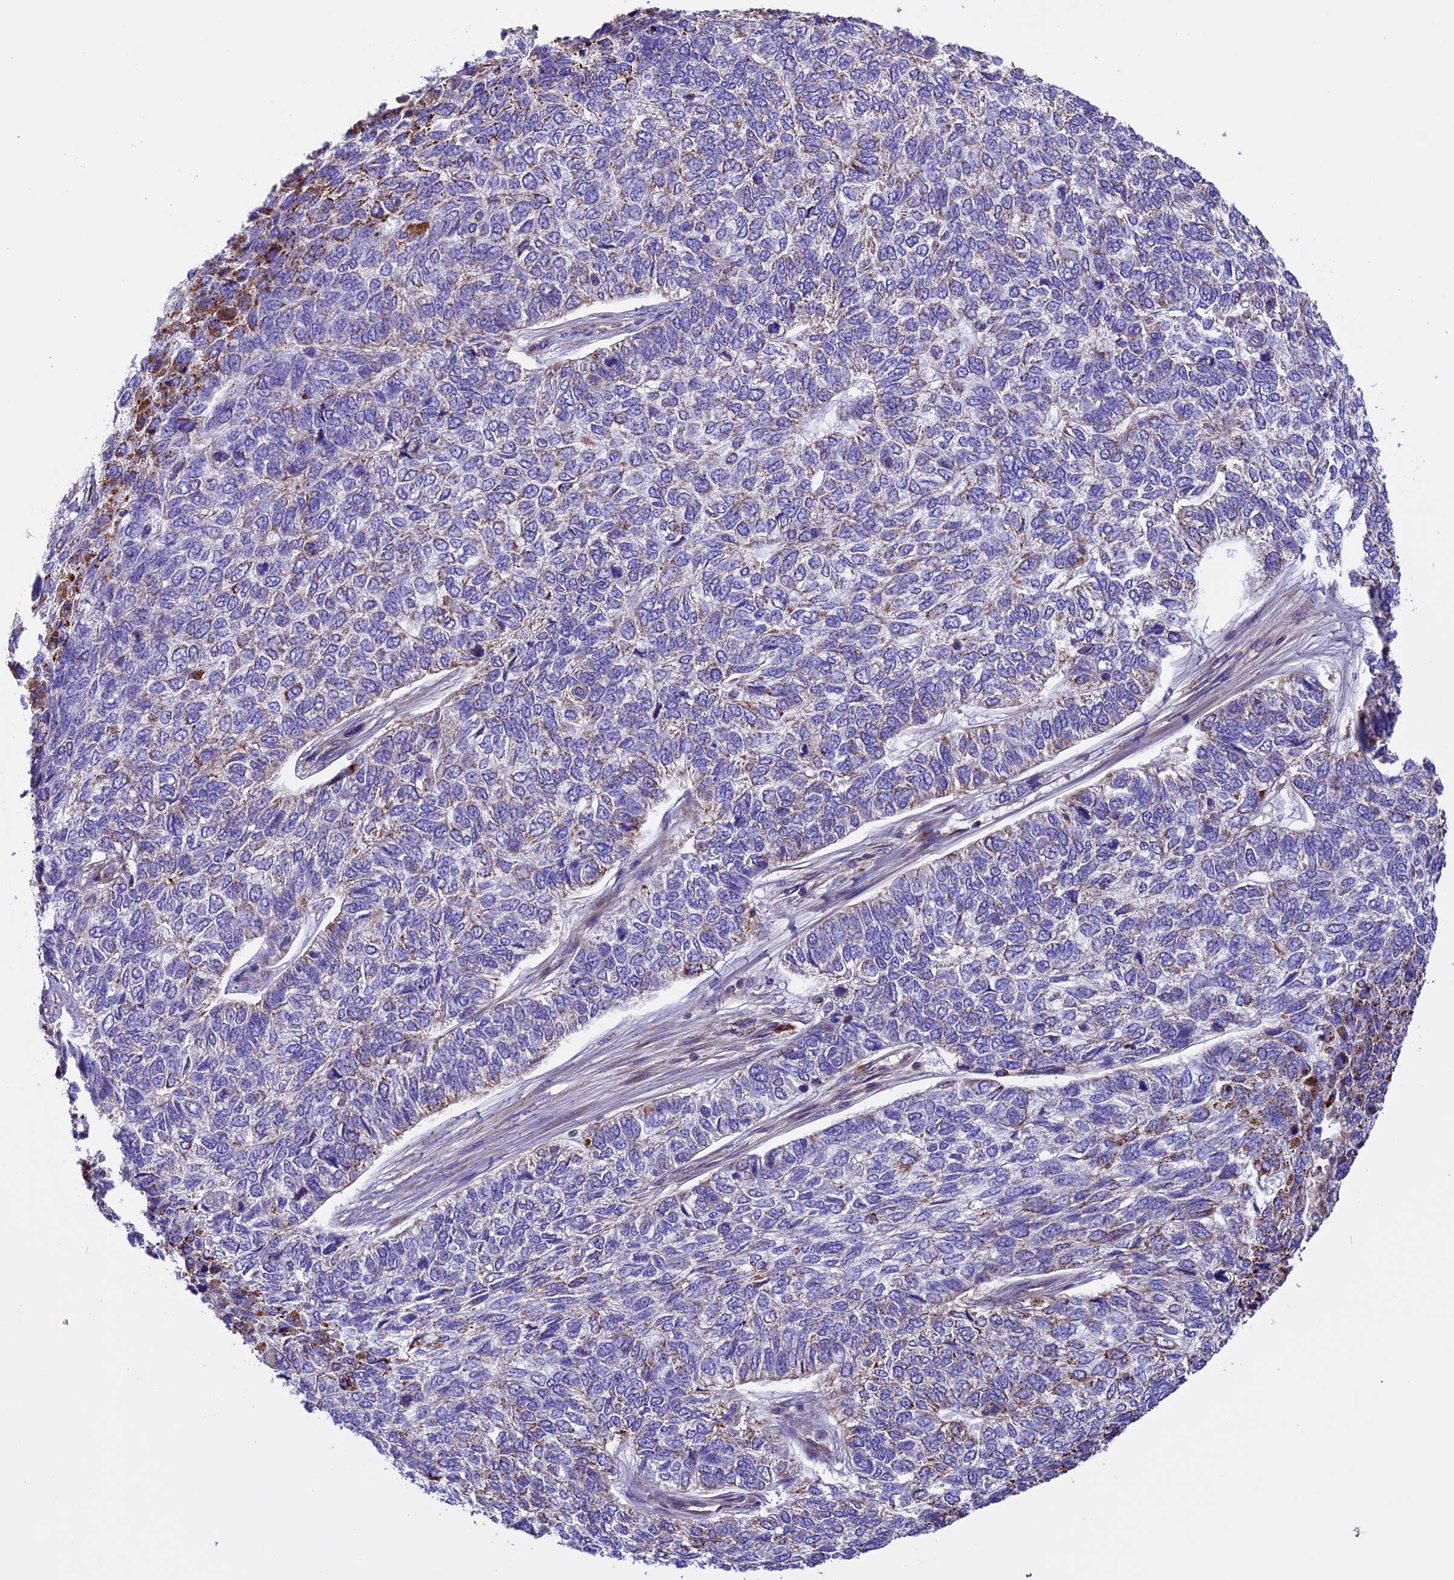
{"staining": {"intensity": "weak", "quantity": "<25%", "location": "cytoplasmic/membranous"}, "tissue": "skin cancer", "cell_type": "Tumor cells", "image_type": "cancer", "snomed": [{"axis": "morphology", "description": "Basal cell carcinoma"}, {"axis": "topography", "description": "Skin"}], "caption": "Skin cancer was stained to show a protein in brown. There is no significant positivity in tumor cells.", "gene": "METTL22", "patient": {"sex": "female", "age": 65}}